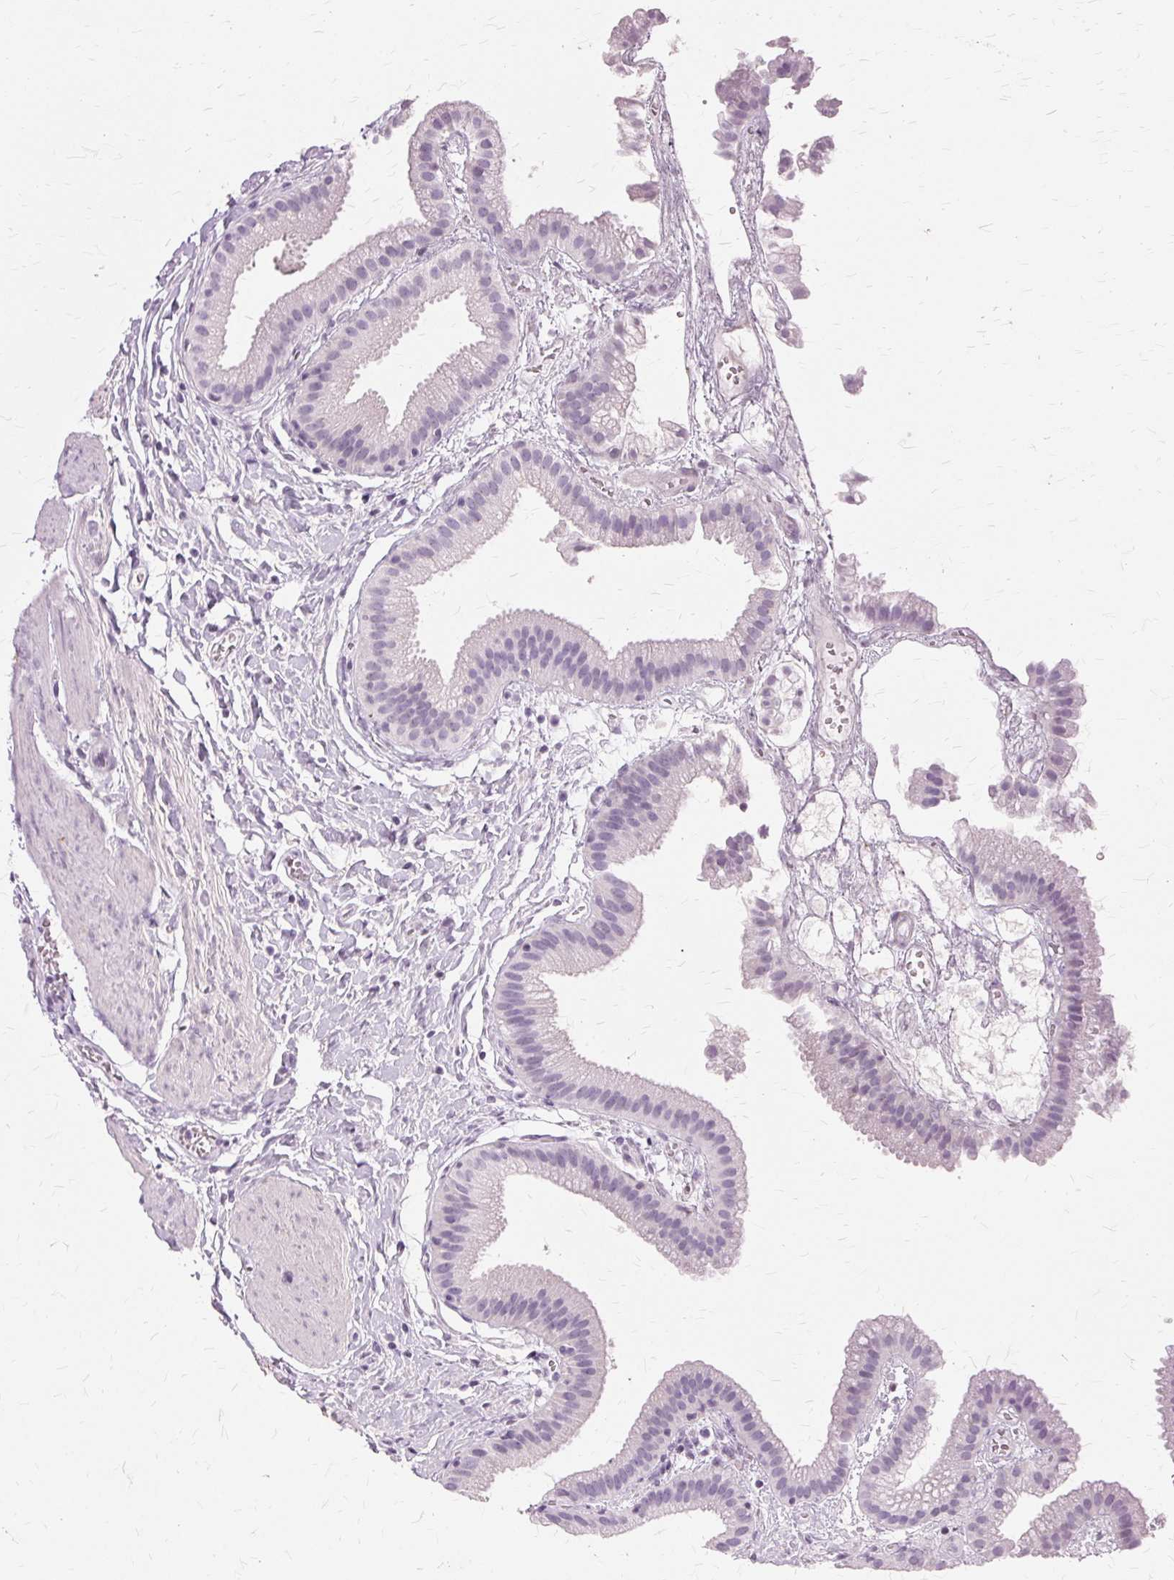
{"staining": {"intensity": "negative", "quantity": "none", "location": "none"}, "tissue": "gallbladder", "cell_type": "Glandular cells", "image_type": "normal", "snomed": [{"axis": "morphology", "description": "Normal tissue, NOS"}, {"axis": "topography", "description": "Gallbladder"}], "caption": "Immunohistochemistry photomicrograph of unremarkable human gallbladder stained for a protein (brown), which shows no expression in glandular cells.", "gene": "SLC45A3", "patient": {"sex": "female", "age": 63}}